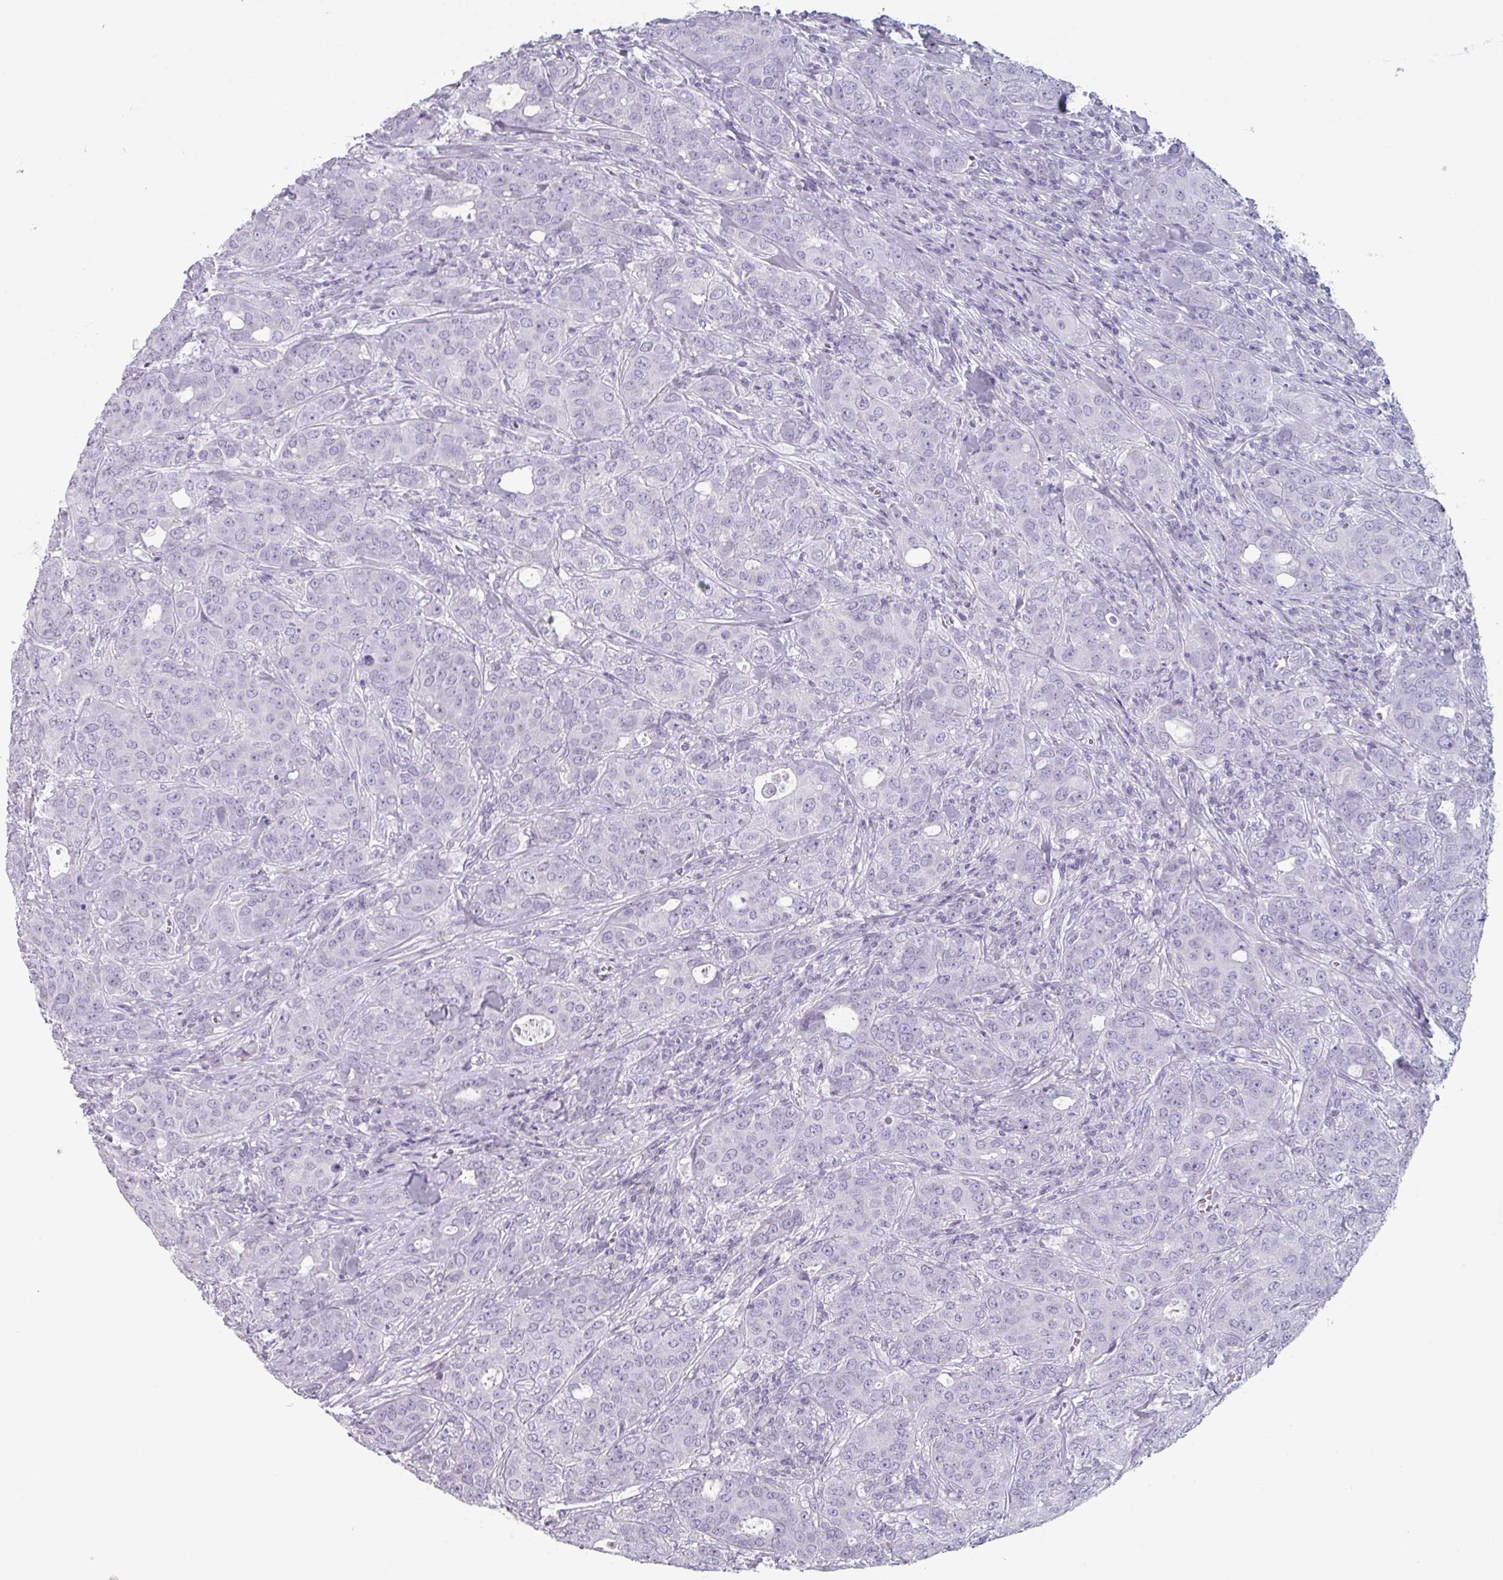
{"staining": {"intensity": "negative", "quantity": "none", "location": "none"}, "tissue": "breast cancer", "cell_type": "Tumor cells", "image_type": "cancer", "snomed": [{"axis": "morphology", "description": "Duct carcinoma"}, {"axis": "topography", "description": "Breast"}], "caption": "This is a image of immunohistochemistry (IHC) staining of intraductal carcinoma (breast), which shows no staining in tumor cells.", "gene": "SLC35G2", "patient": {"sex": "female", "age": 43}}